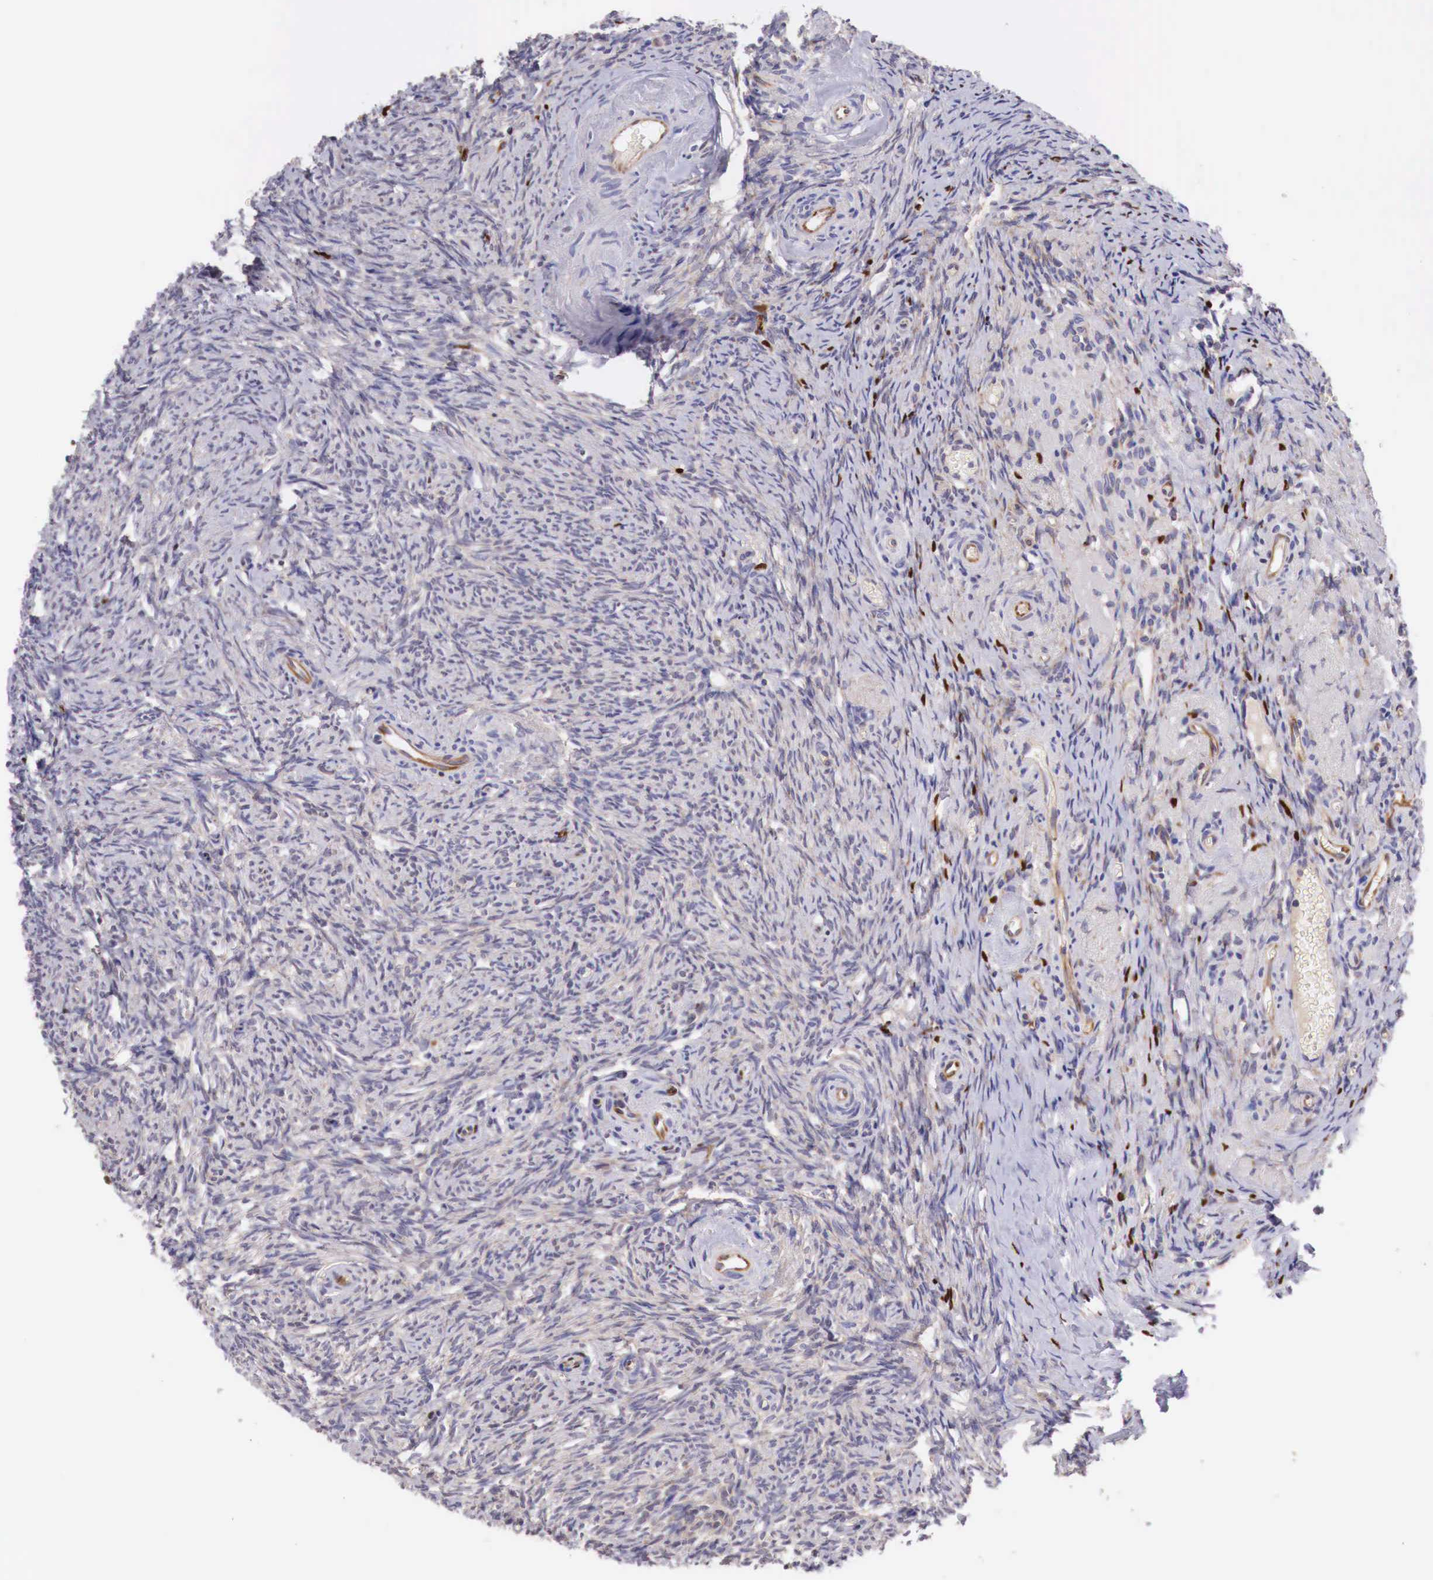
{"staining": {"intensity": "negative", "quantity": "none", "location": "none"}, "tissue": "ovary", "cell_type": "Ovarian stroma cells", "image_type": "normal", "snomed": [{"axis": "morphology", "description": "Normal tissue, NOS"}, {"axis": "topography", "description": "Ovary"}], "caption": "There is no significant staining in ovarian stroma cells of ovary. The staining is performed using DAB brown chromogen with nuclei counter-stained in using hematoxylin.", "gene": "GAB2", "patient": {"sex": "female", "age": 63}}